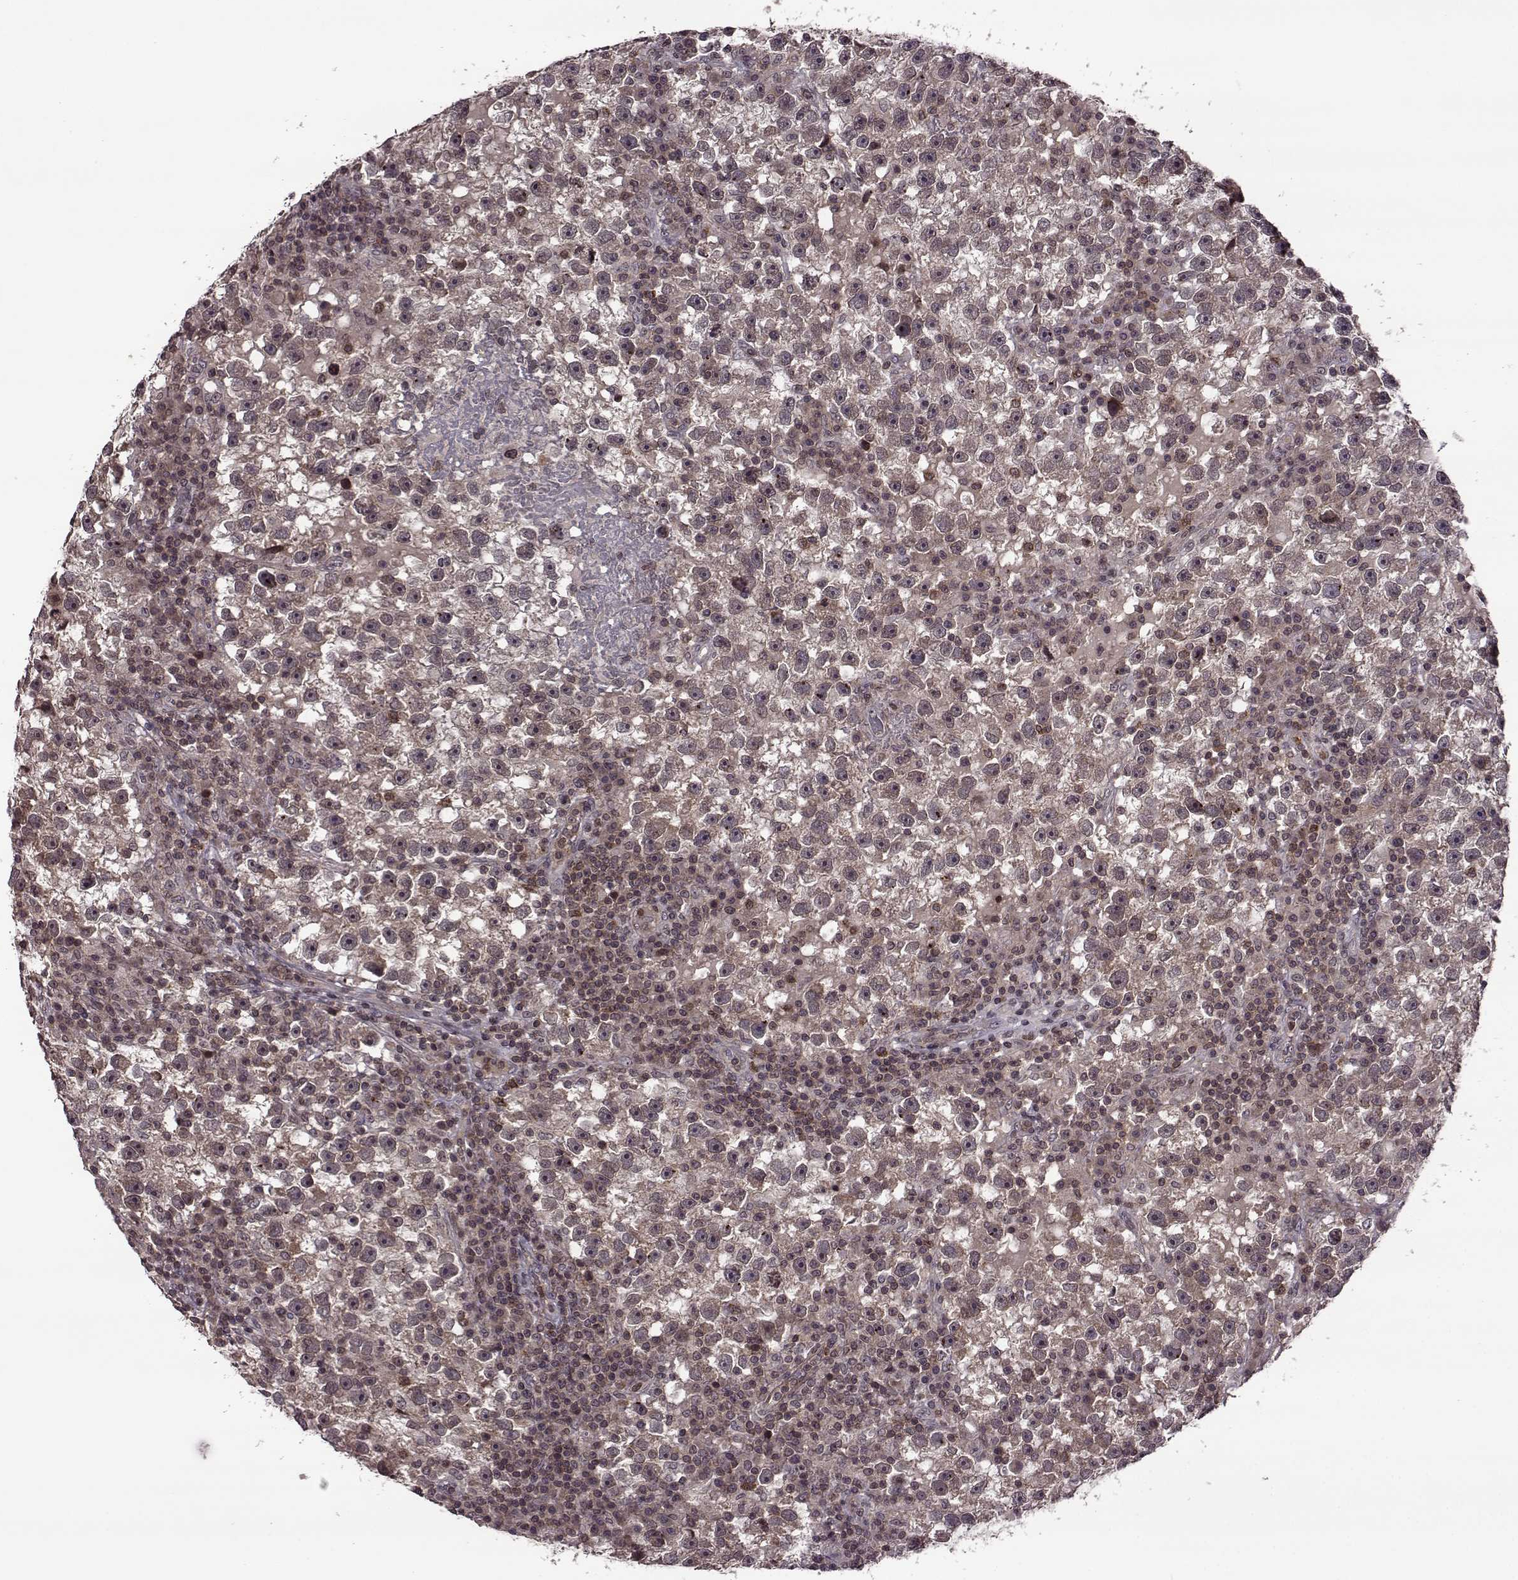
{"staining": {"intensity": "moderate", "quantity": "<25%", "location": "cytoplasmic/membranous"}, "tissue": "testis cancer", "cell_type": "Tumor cells", "image_type": "cancer", "snomed": [{"axis": "morphology", "description": "Seminoma, NOS"}, {"axis": "topography", "description": "Testis"}], "caption": "Moderate cytoplasmic/membranous positivity for a protein is present in approximately <25% of tumor cells of testis cancer using immunohistochemistry.", "gene": "TRMU", "patient": {"sex": "male", "age": 47}}